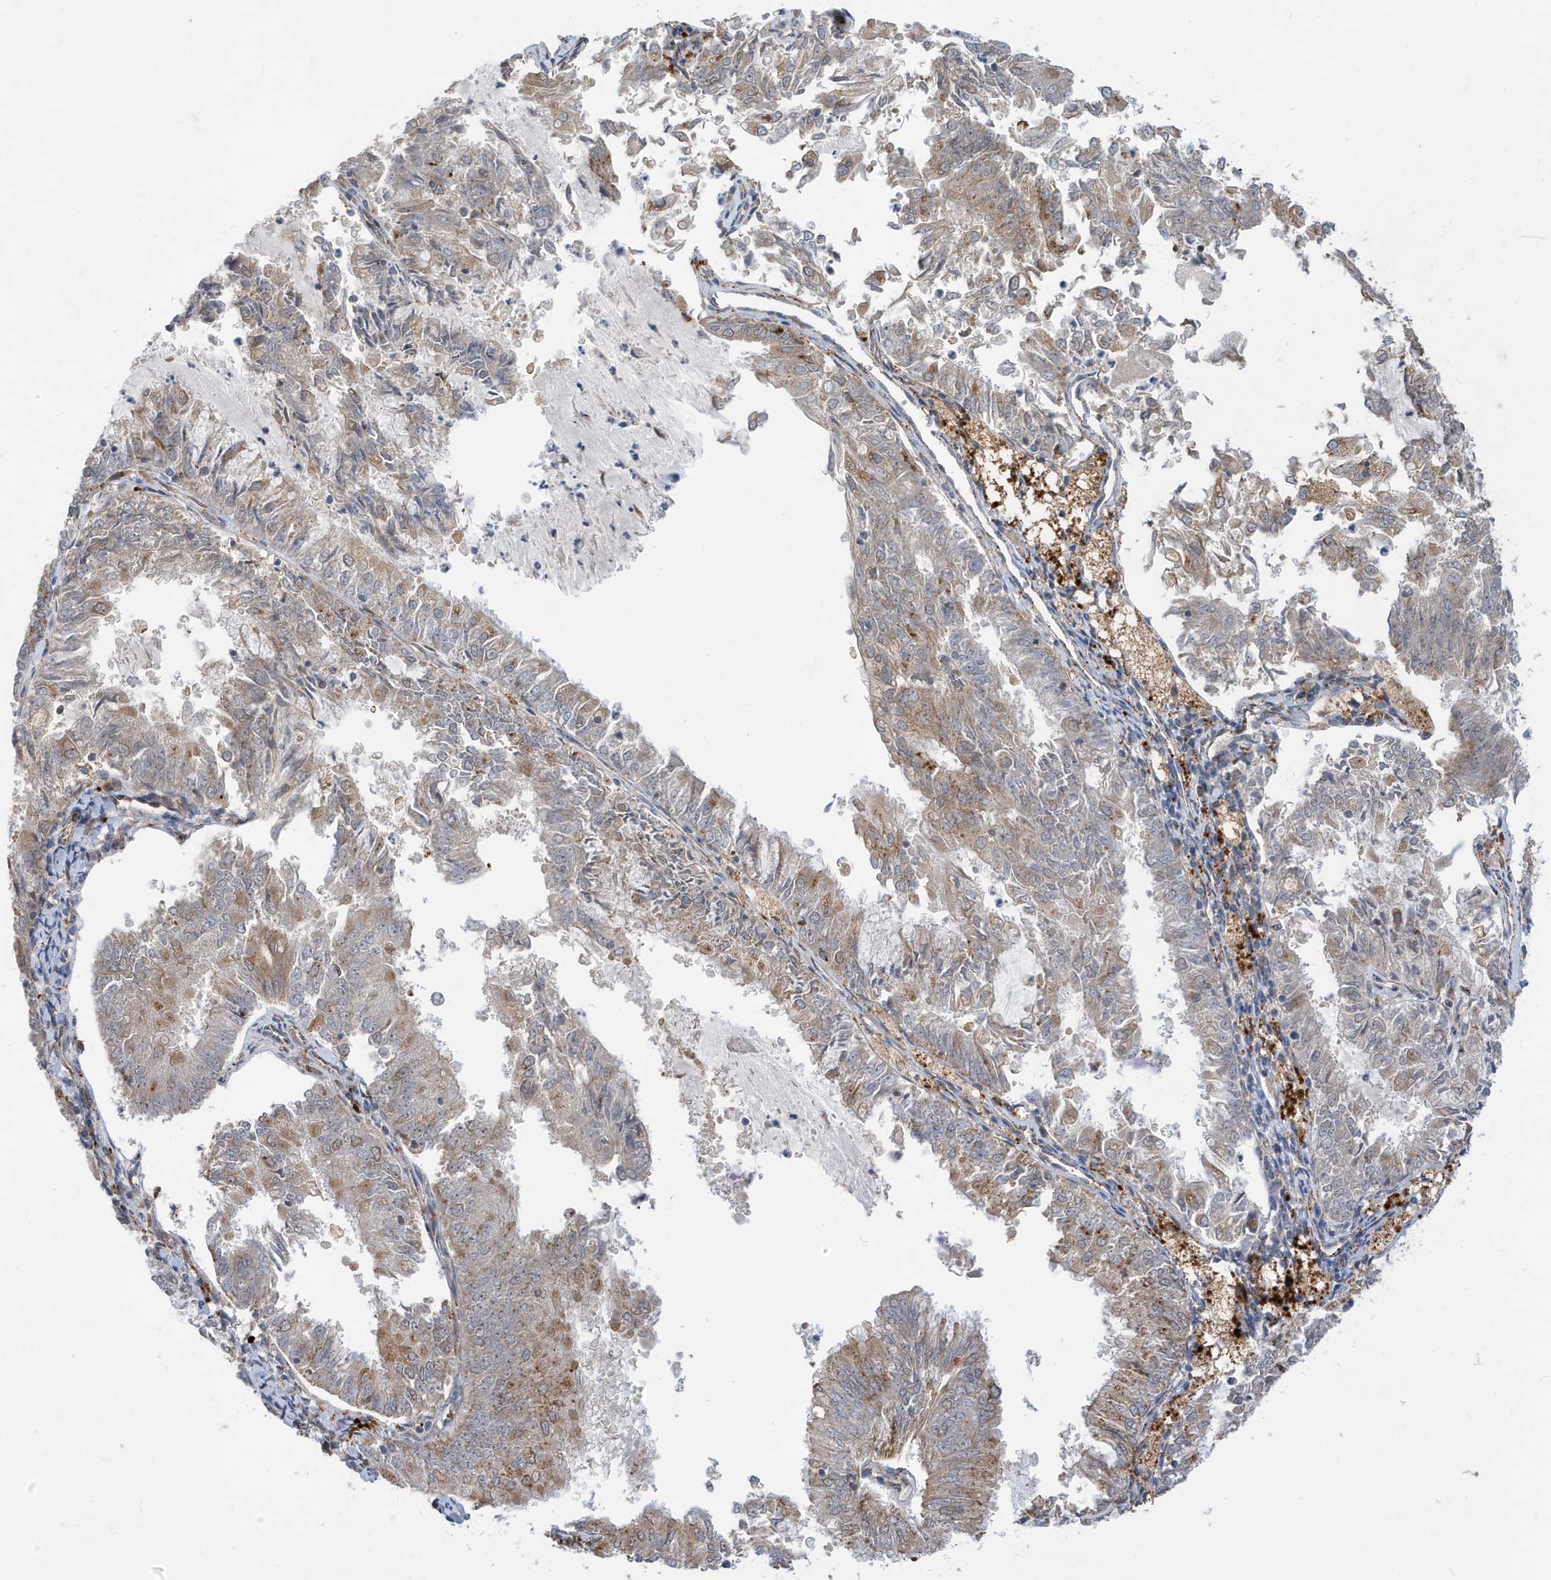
{"staining": {"intensity": "weak", "quantity": "25%-75%", "location": "cytoplasmic/membranous"}, "tissue": "endometrial cancer", "cell_type": "Tumor cells", "image_type": "cancer", "snomed": [{"axis": "morphology", "description": "Adenocarcinoma, NOS"}, {"axis": "topography", "description": "Endometrium"}], "caption": "Protein expression analysis of adenocarcinoma (endometrial) displays weak cytoplasmic/membranous positivity in about 25%-75% of tumor cells. (Brightfield microscopy of DAB IHC at high magnification).", "gene": "ZNF507", "patient": {"sex": "female", "age": 57}}